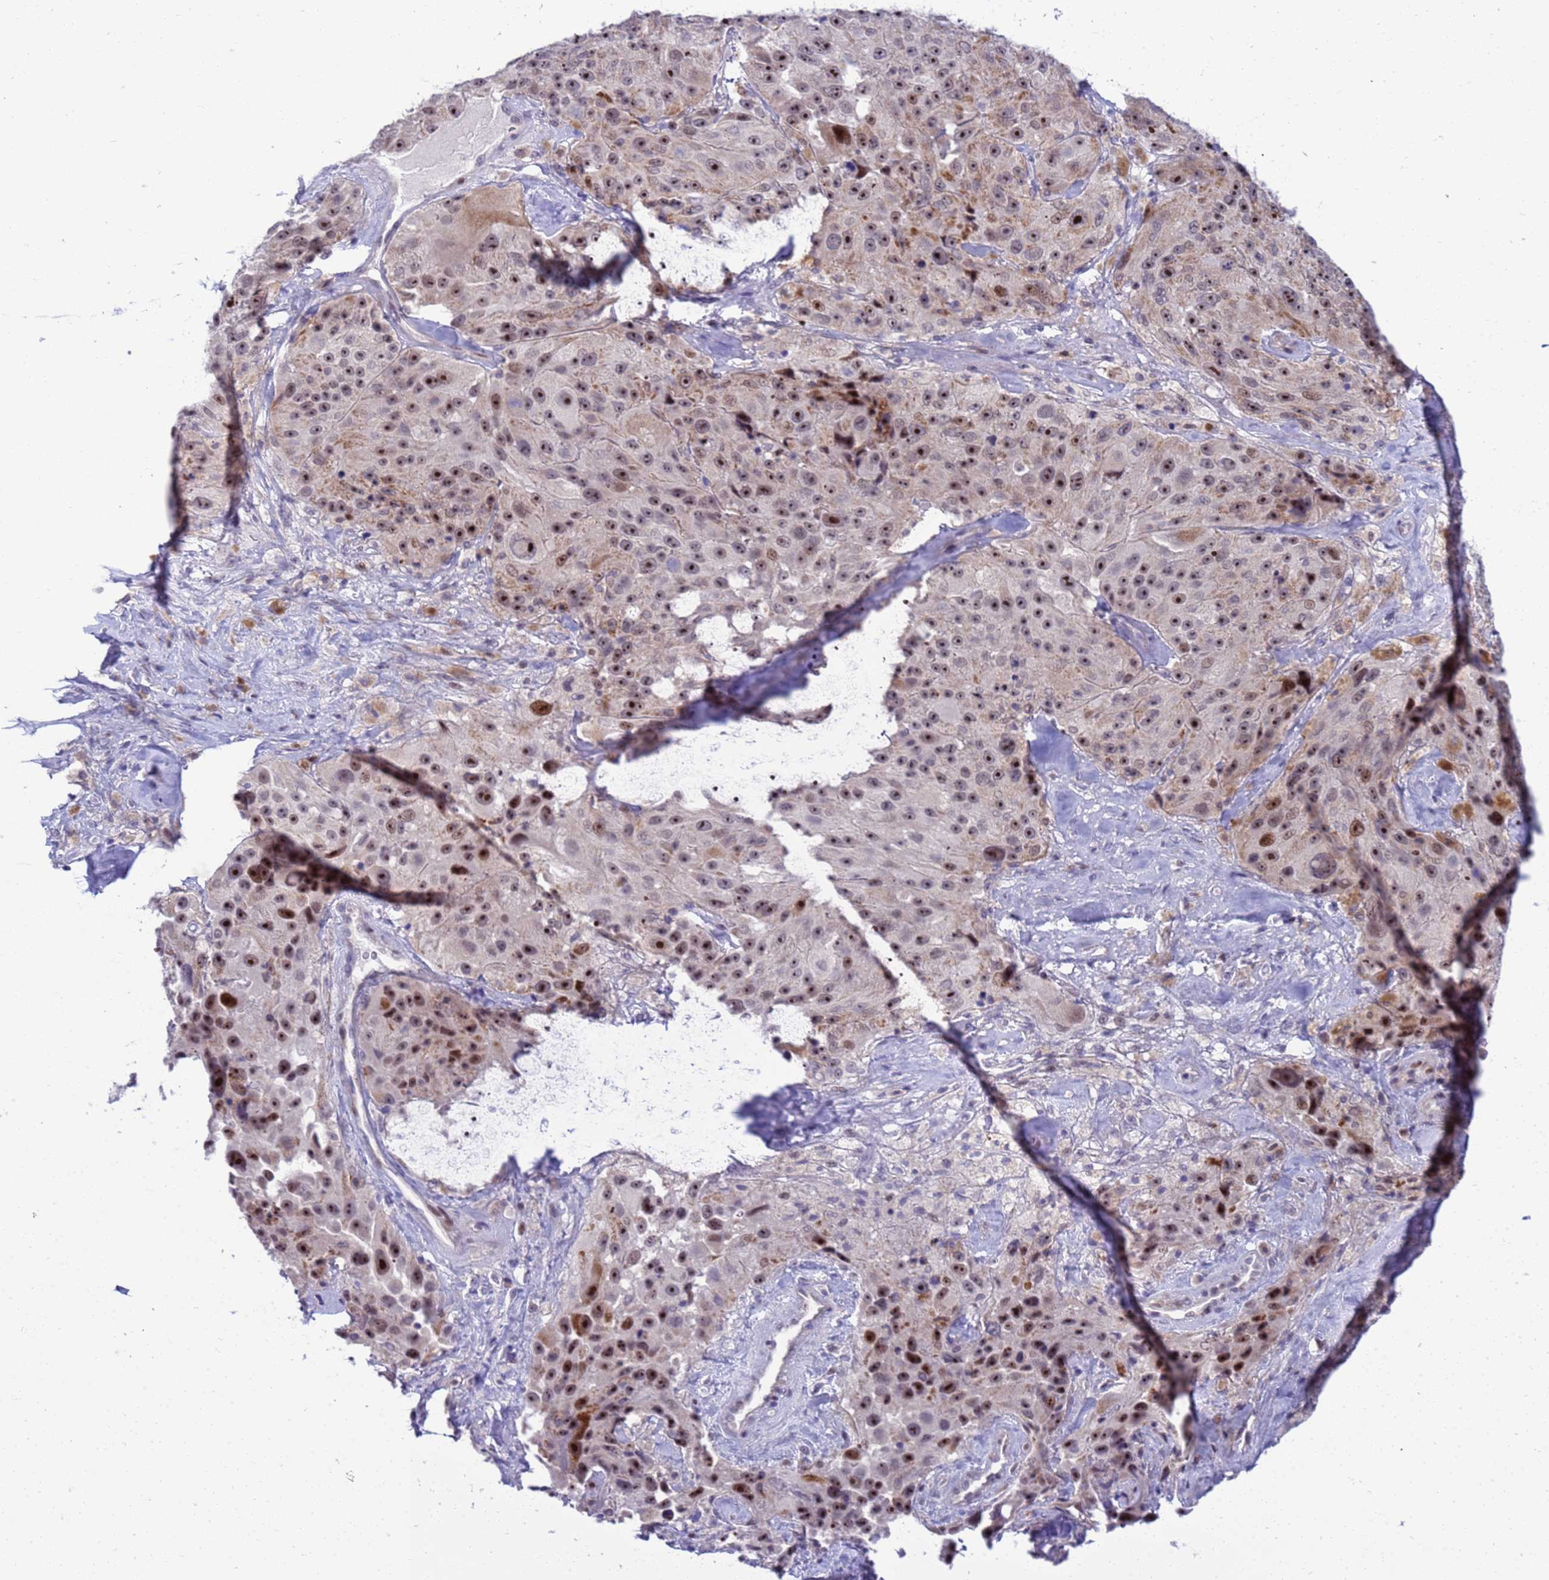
{"staining": {"intensity": "strong", "quantity": ">75%", "location": "nuclear"}, "tissue": "melanoma", "cell_type": "Tumor cells", "image_type": "cancer", "snomed": [{"axis": "morphology", "description": "Malignant melanoma, Metastatic site"}, {"axis": "topography", "description": "Lymph node"}], "caption": "Melanoma was stained to show a protein in brown. There is high levels of strong nuclear staining in about >75% of tumor cells.", "gene": "LRATD1", "patient": {"sex": "male", "age": 62}}